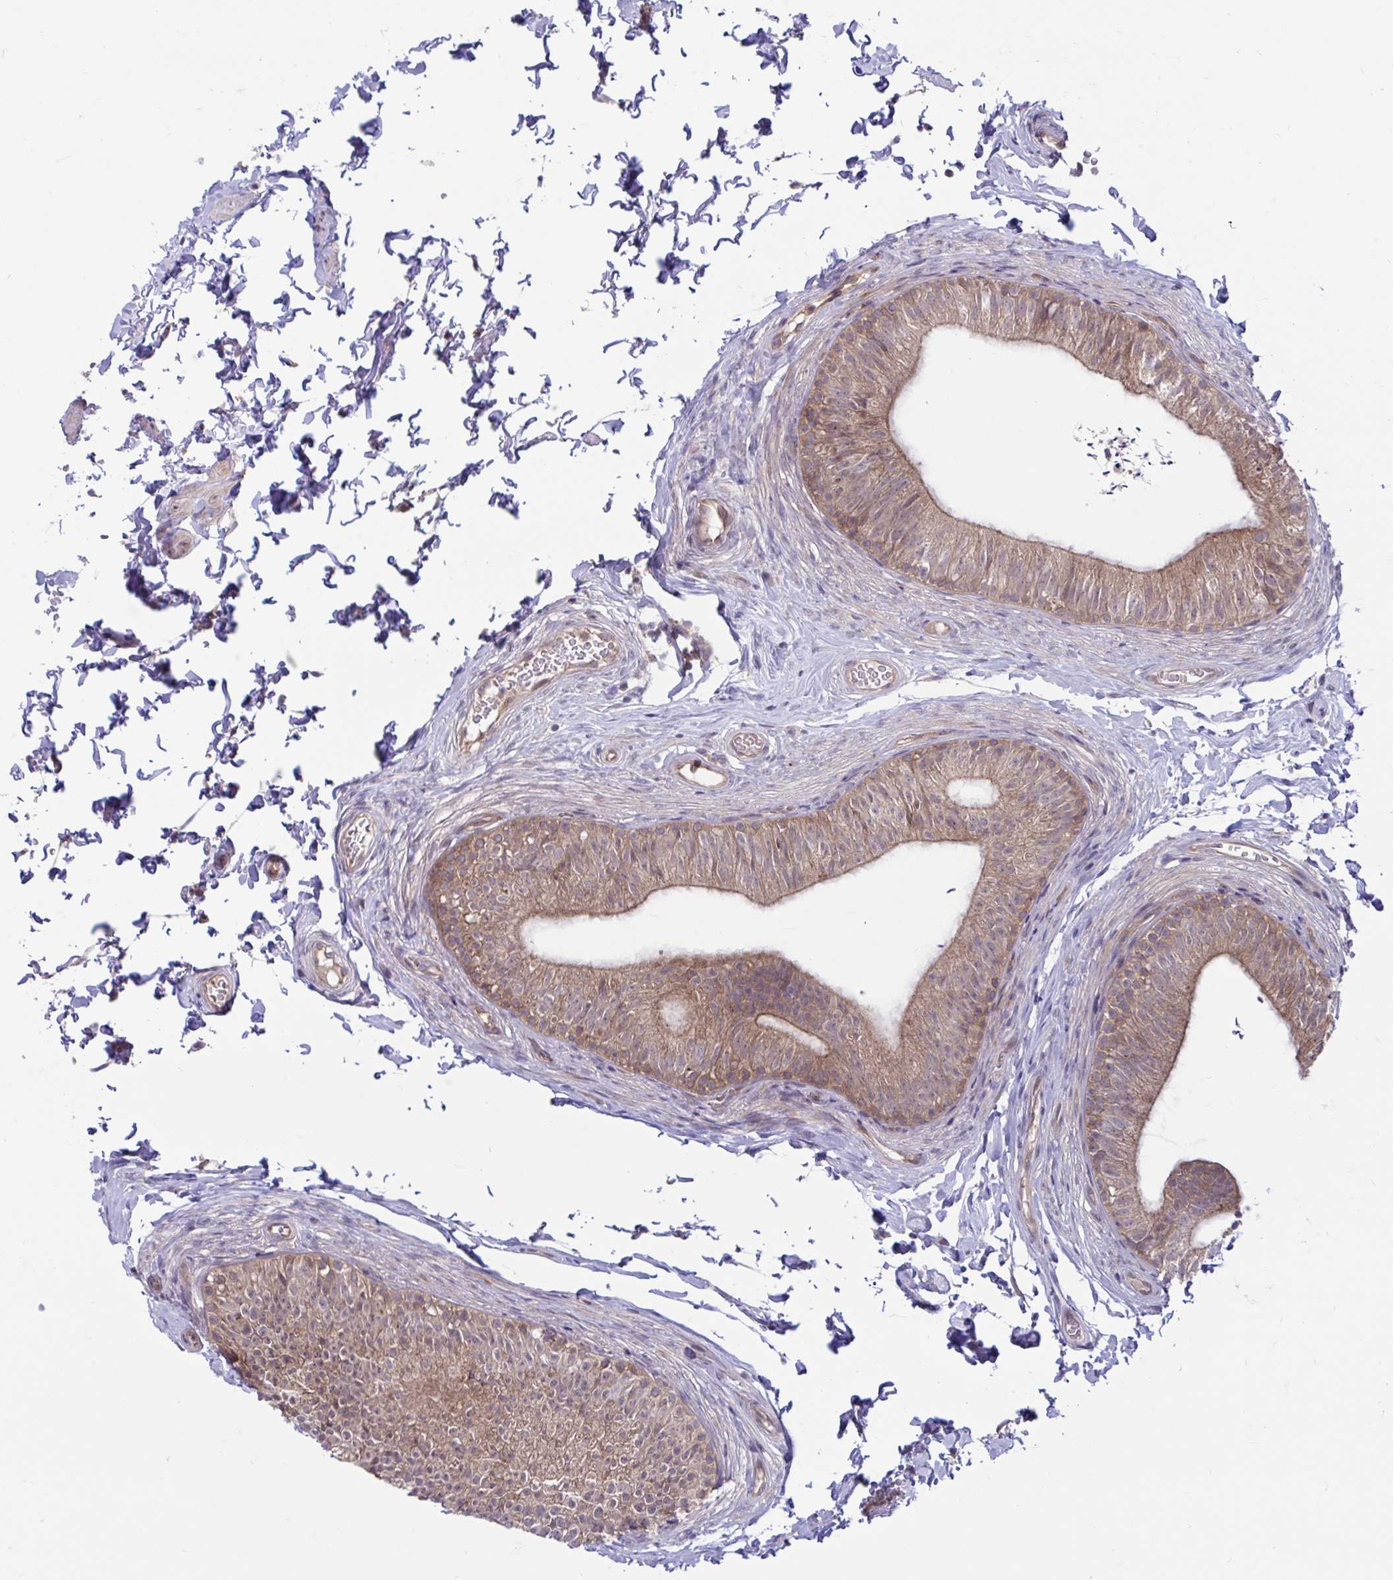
{"staining": {"intensity": "moderate", "quantity": ">75%", "location": "cytoplasmic/membranous"}, "tissue": "epididymis", "cell_type": "Glandular cells", "image_type": "normal", "snomed": [{"axis": "morphology", "description": "Normal tissue, NOS"}, {"axis": "topography", "description": "Epididymis, spermatic cord, NOS"}, {"axis": "topography", "description": "Epididymis"}, {"axis": "topography", "description": "Peripheral nerve tissue"}], "caption": "IHC staining of normal epididymis, which exhibits medium levels of moderate cytoplasmic/membranous positivity in about >75% of glandular cells indicating moderate cytoplasmic/membranous protein positivity. The staining was performed using DAB (brown) for protein detection and nuclei were counterstained in hematoxylin (blue).", "gene": "IST1", "patient": {"sex": "male", "age": 29}}